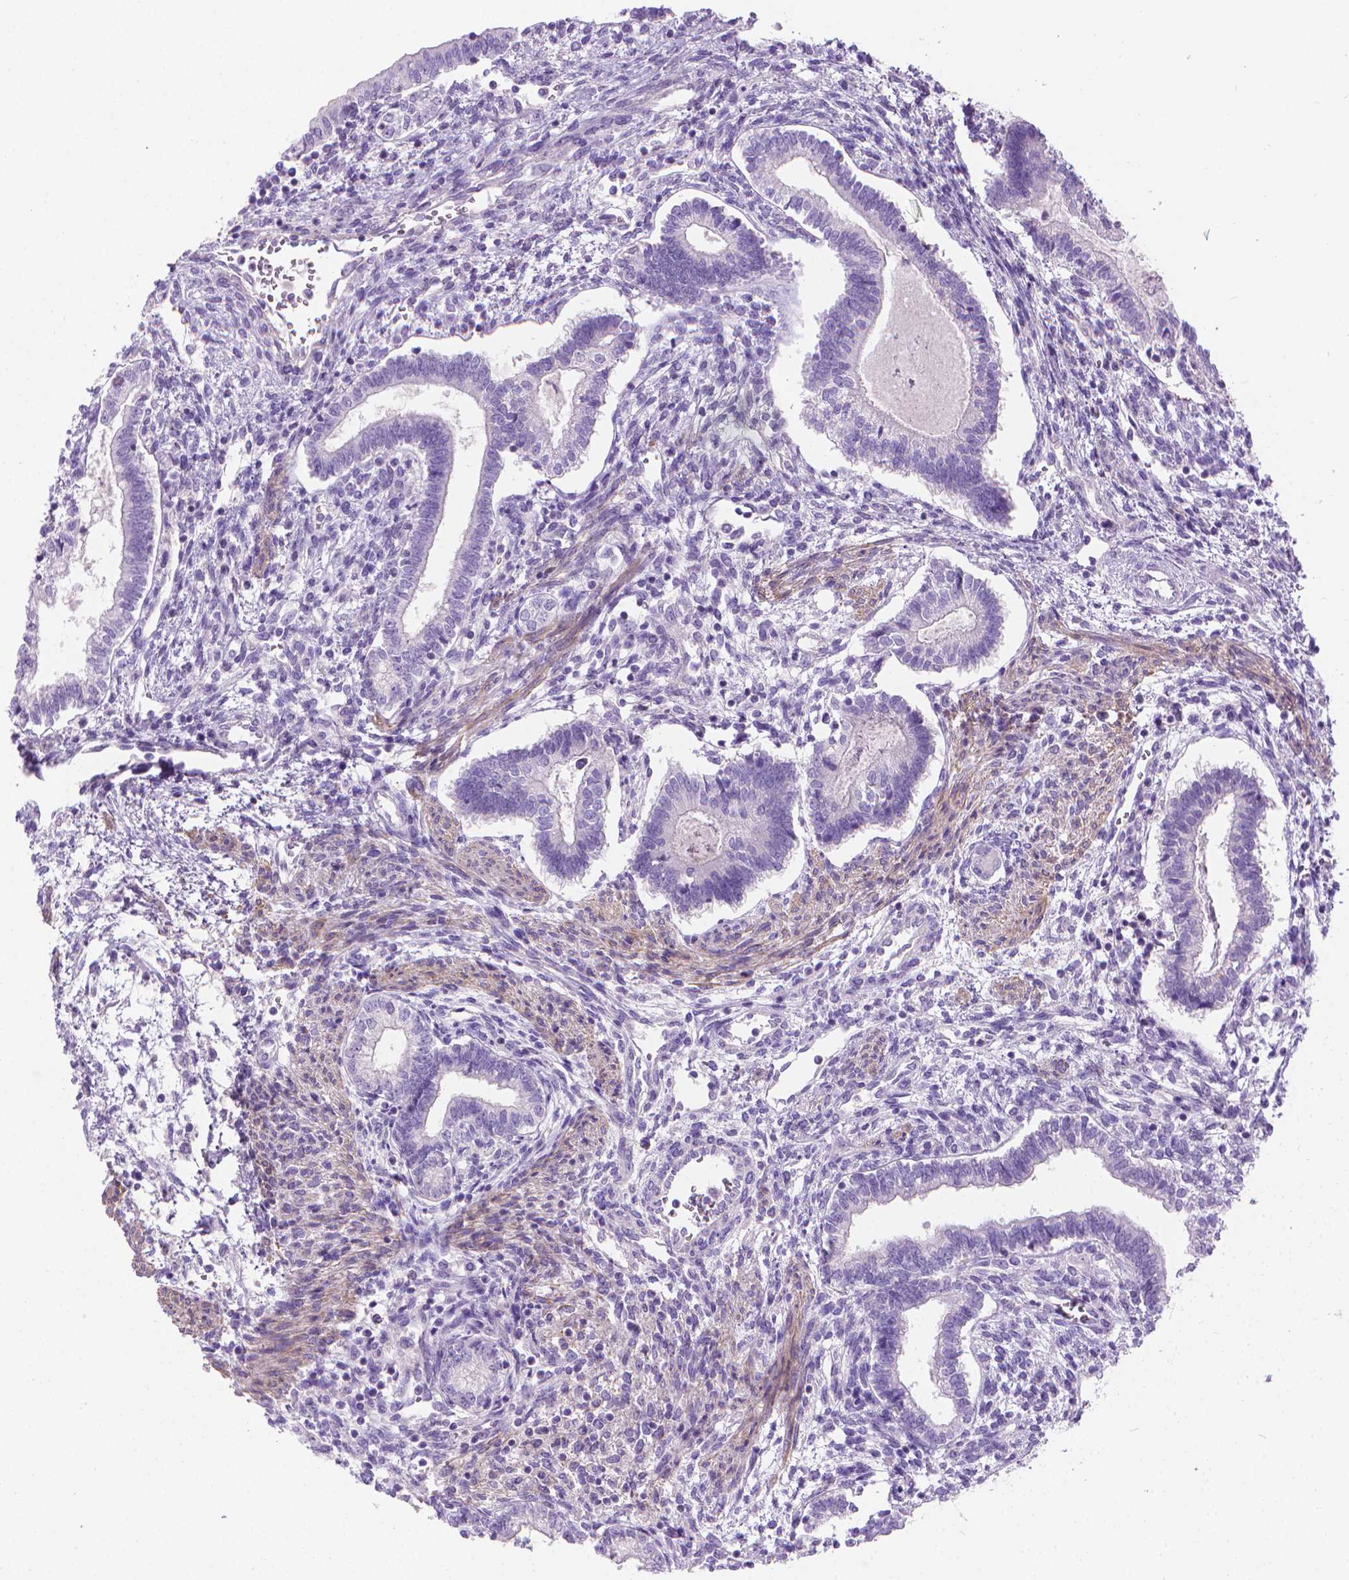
{"staining": {"intensity": "negative", "quantity": "none", "location": "none"}, "tissue": "testis cancer", "cell_type": "Tumor cells", "image_type": "cancer", "snomed": [{"axis": "morphology", "description": "Carcinoma, Embryonal, NOS"}, {"axis": "topography", "description": "Testis"}], "caption": "There is no significant expression in tumor cells of testis cancer (embryonal carcinoma).", "gene": "FASN", "patient": {"sex": "male", "age": 37}}